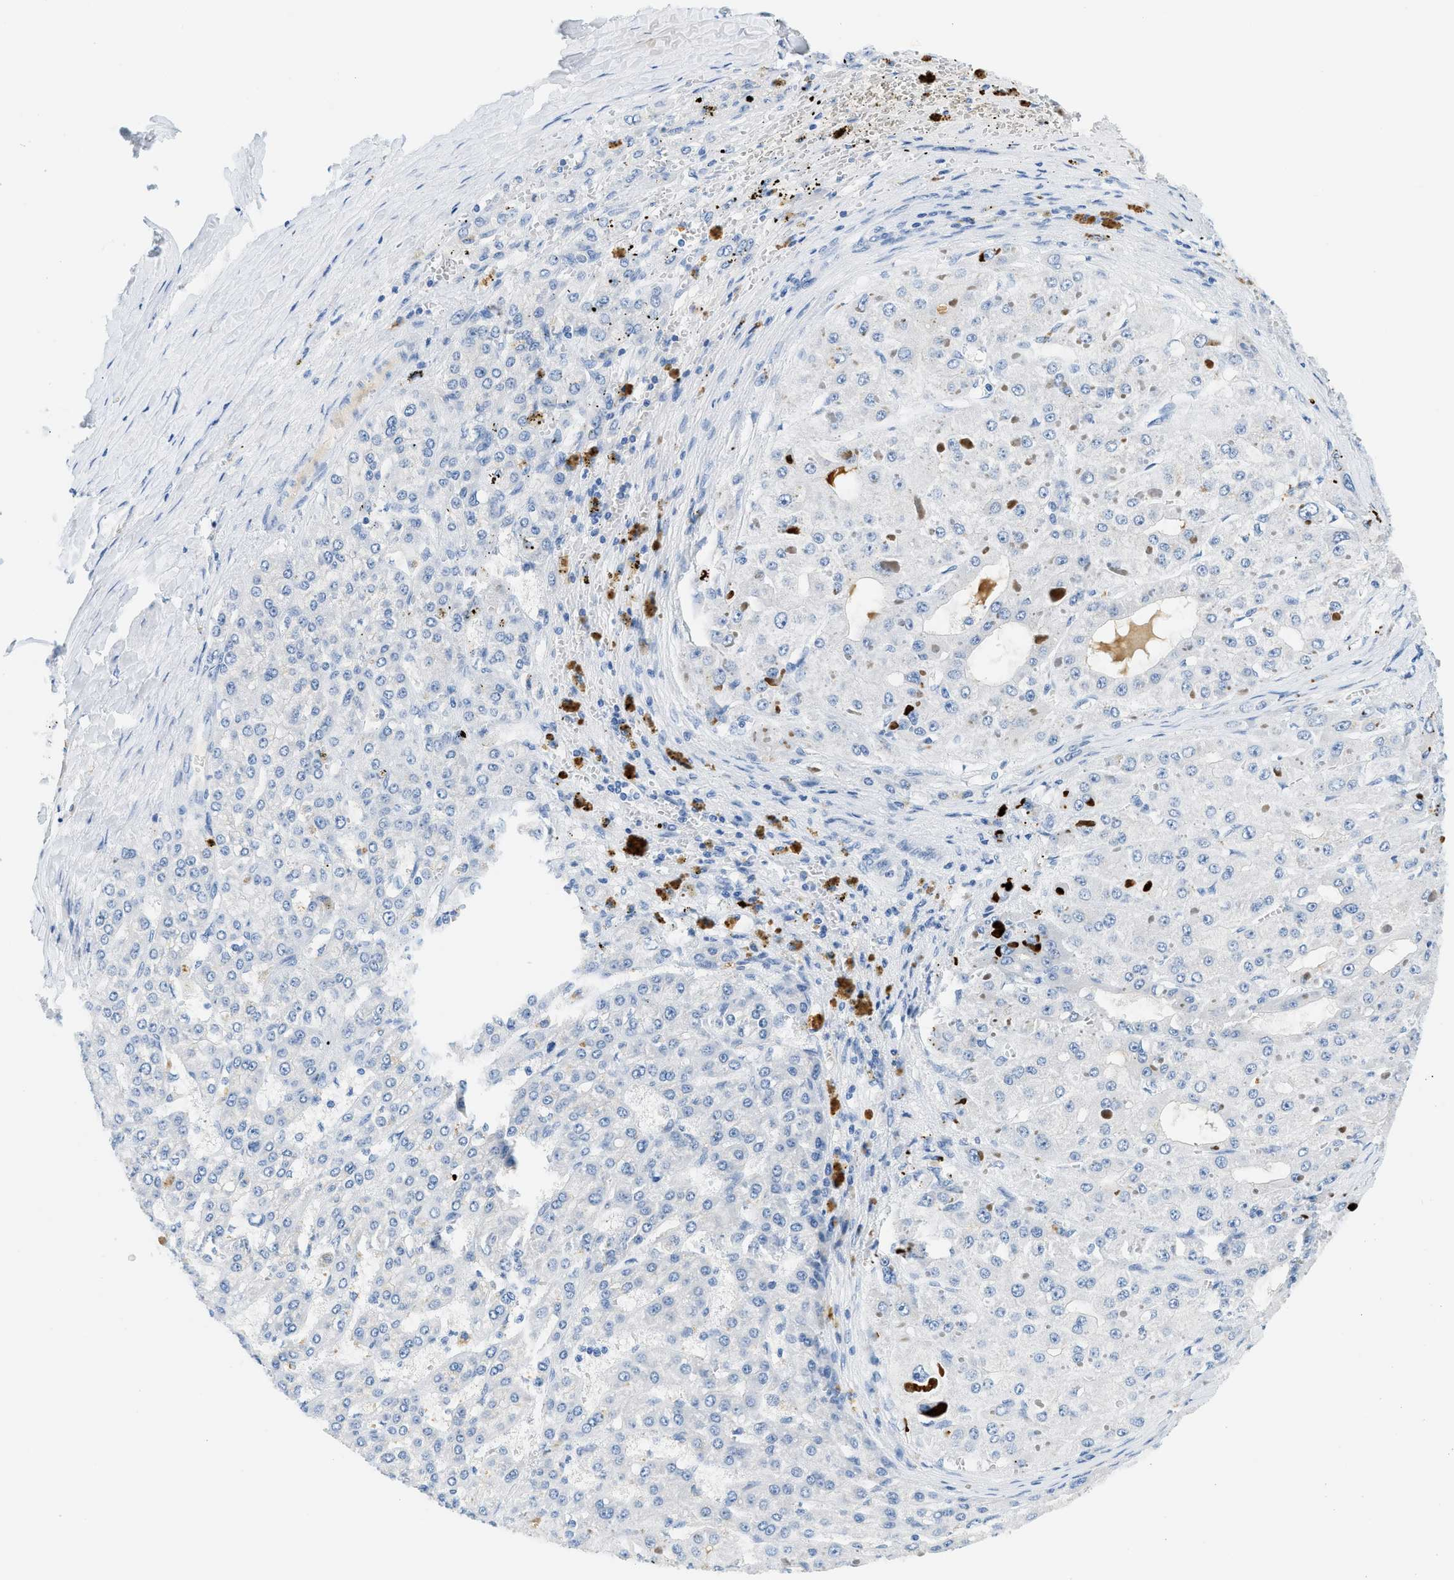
{"staining": {"intensity": "negative", "quantity": "none", "location": "none"}, "tissue": "liver cancer", "cell_type": "Tumor cells", "image_type": "cancer", "snomed": [{"axis": "morphology", "description": "Carcinoma, Hepatocellular, NOS"}, {"axis": "topography", "description": "Liver"}], "caption": "Liver cancer was stained to show a protein in brown. There is no significant expression in tumor cells.", "gene": "STXBP2", "patient": {"sex": "female", "age": 73}}